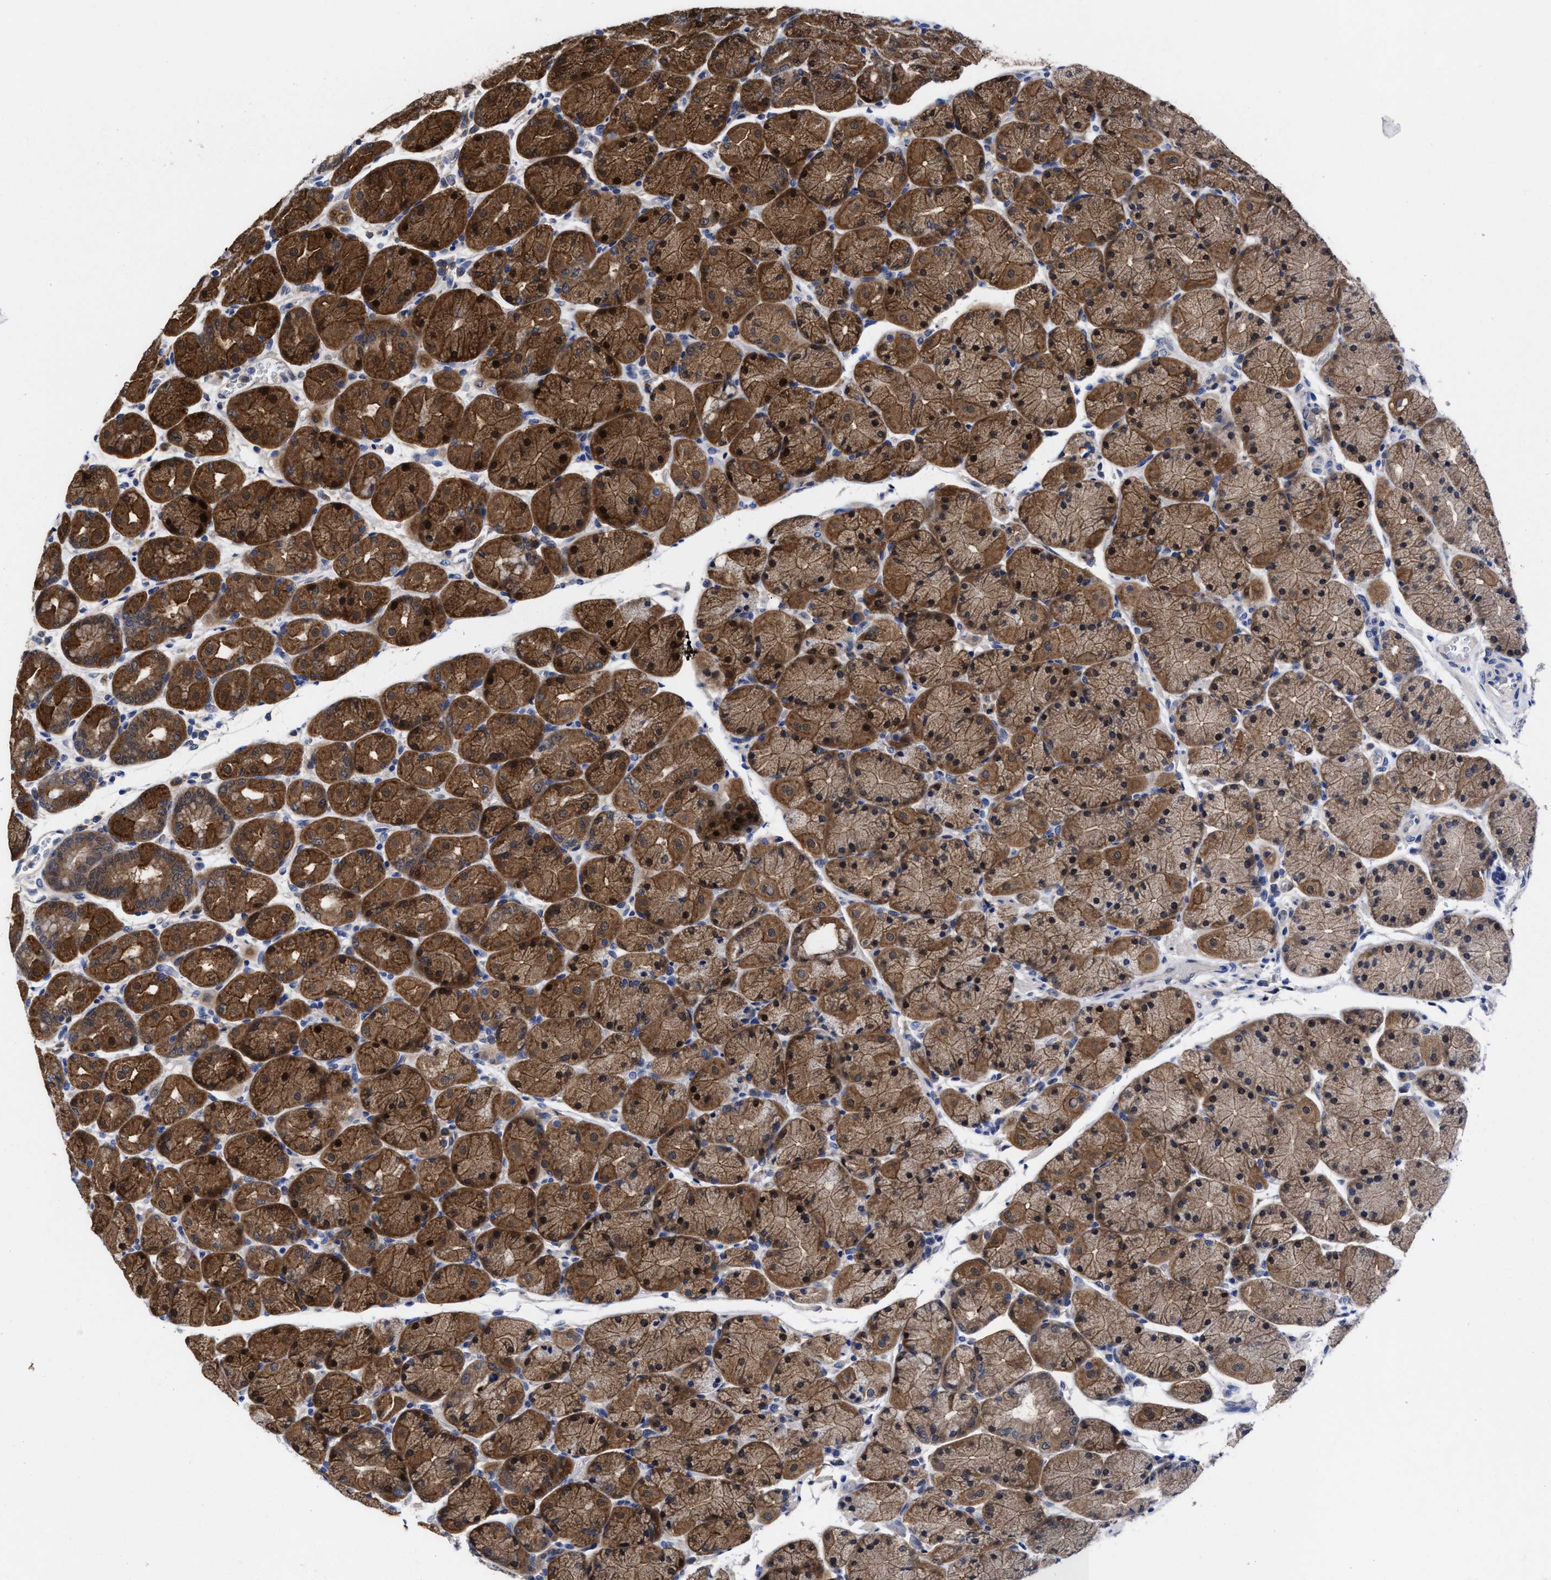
{"staining": {"intensity": "strong", "quantity": ">75%", "location": "cytoplasmic/membranous,nuclear"}, "tissue": "stomach", "cell_type": "Glandular cells", "image_type": "normal", "snomed": [{"axis": "morphology", "description": "Normal tissue, NOS"}, {"axis": "morphology", "description": "Carcinoid, malignant, NOS"}, {"axis": "topography", "description": "Stomach, upper"}], "caption": "Stomach stained with IHC exhibits strong cytoplasmic/membranous,nuclear staining in approximately >75% of glandular cells.", "gene": "TXNDC17", "patient": {"sex": "male", "age": 39}}